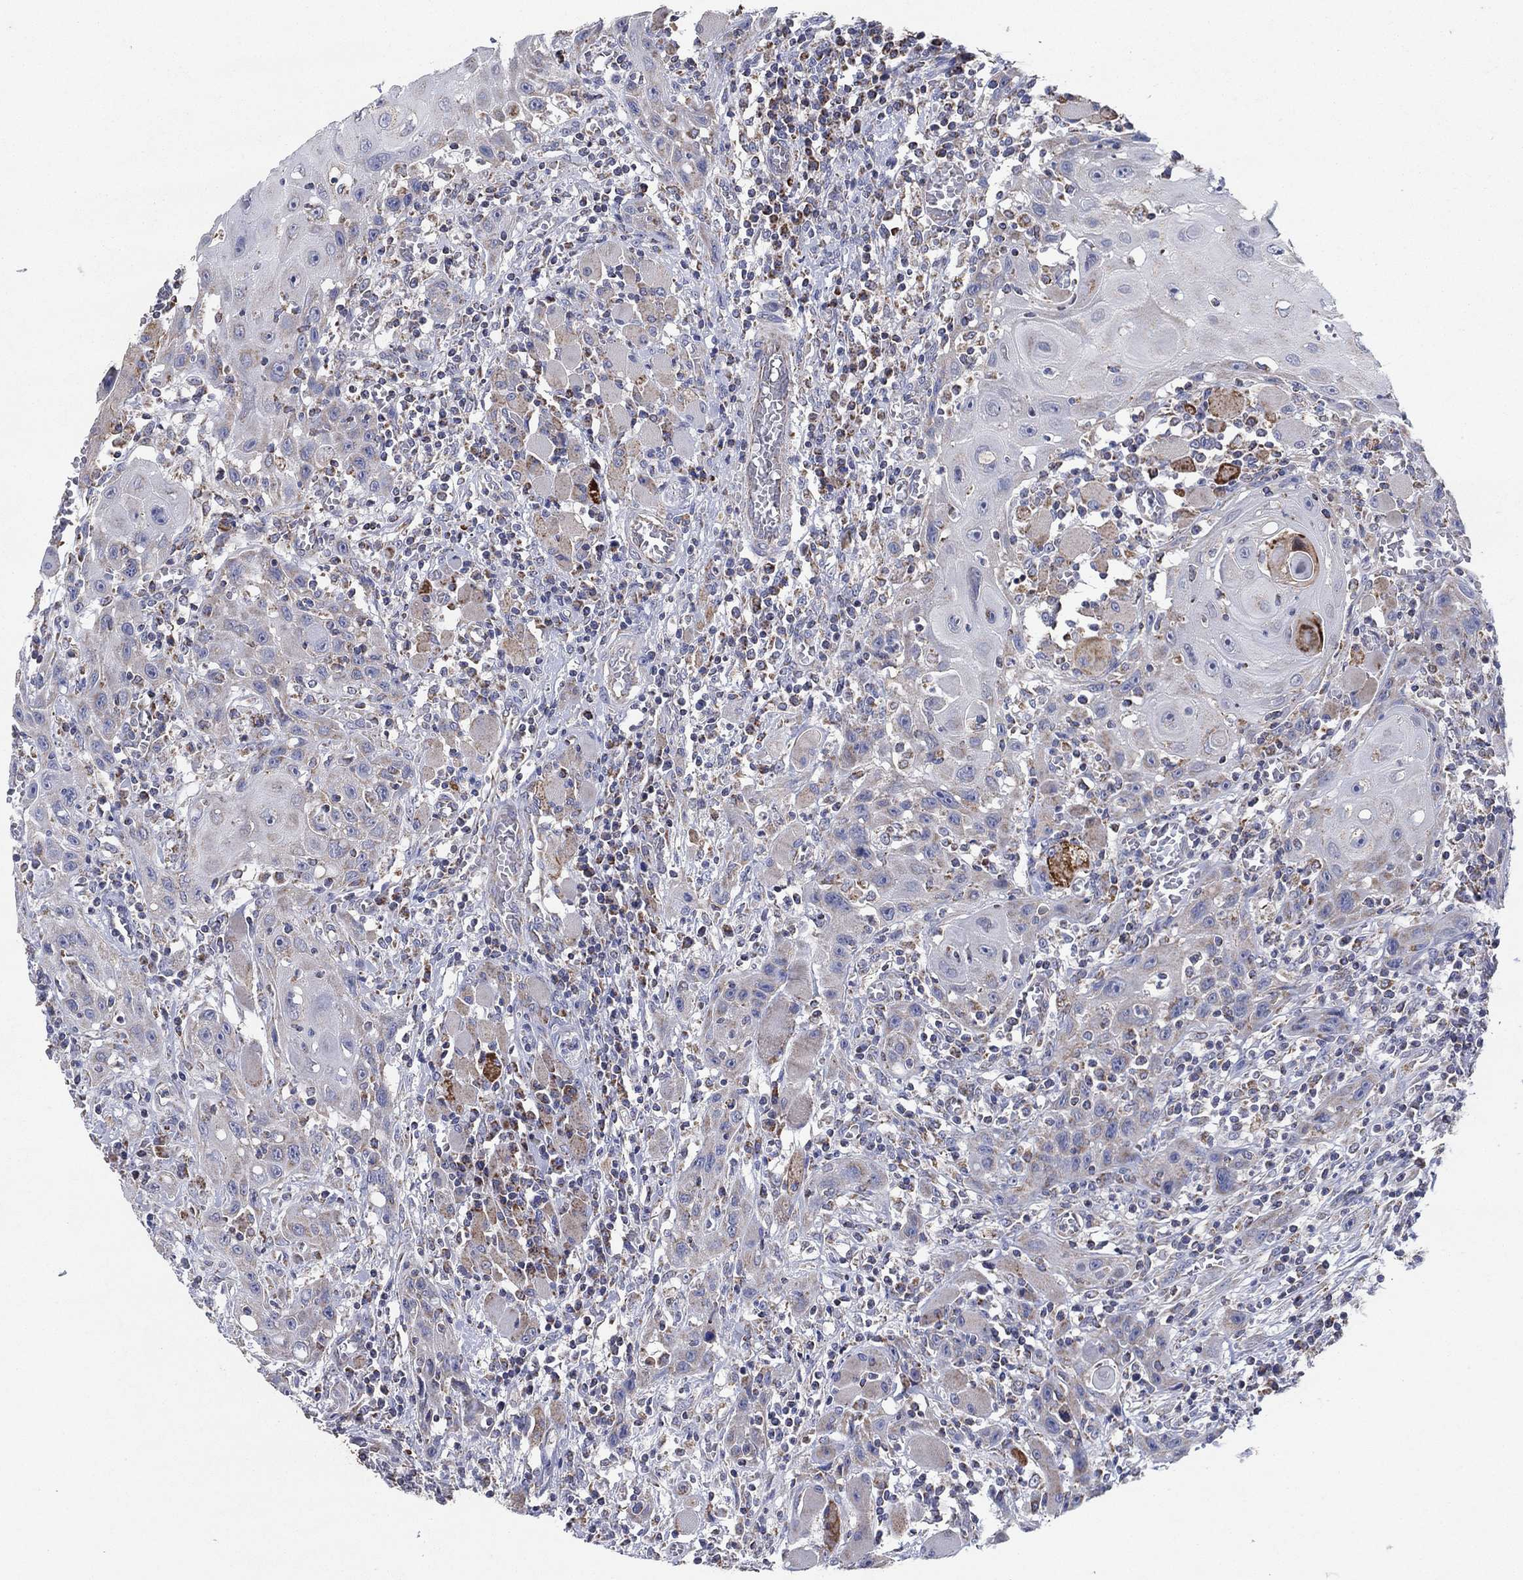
{"staining": {"intensity": "weak", "quantity": "25%-75%", "location": "cytoplasmic/membranous"}, "tissue": "head and neck cancer", "cell_type": "Tumor cells", "image_type": "cancer", "snomed": [{"axis": "morphology", "description": "Normal tissue, NOS"}, {"axis": "morphology", "description": "Squamous cell carcinoma, NOS"}, {"axis": "topography", "description": "Oral tissue"}, {"axis": "topography", "description": "Head-Neck"}], "caption": "IHC micrograph of neoplastic tissue: human head and neck cancer (squamous cell carcinoma) stained using immunohistochemistry demonstrates low levels of weak protein expression localized specifically in the cytoplasmic/membranous of tumor cells, appearing as a cytoplasmic/membranous brown color.", "gene": "C9orf85", "patient": {"sex": "male", "age": 71}}